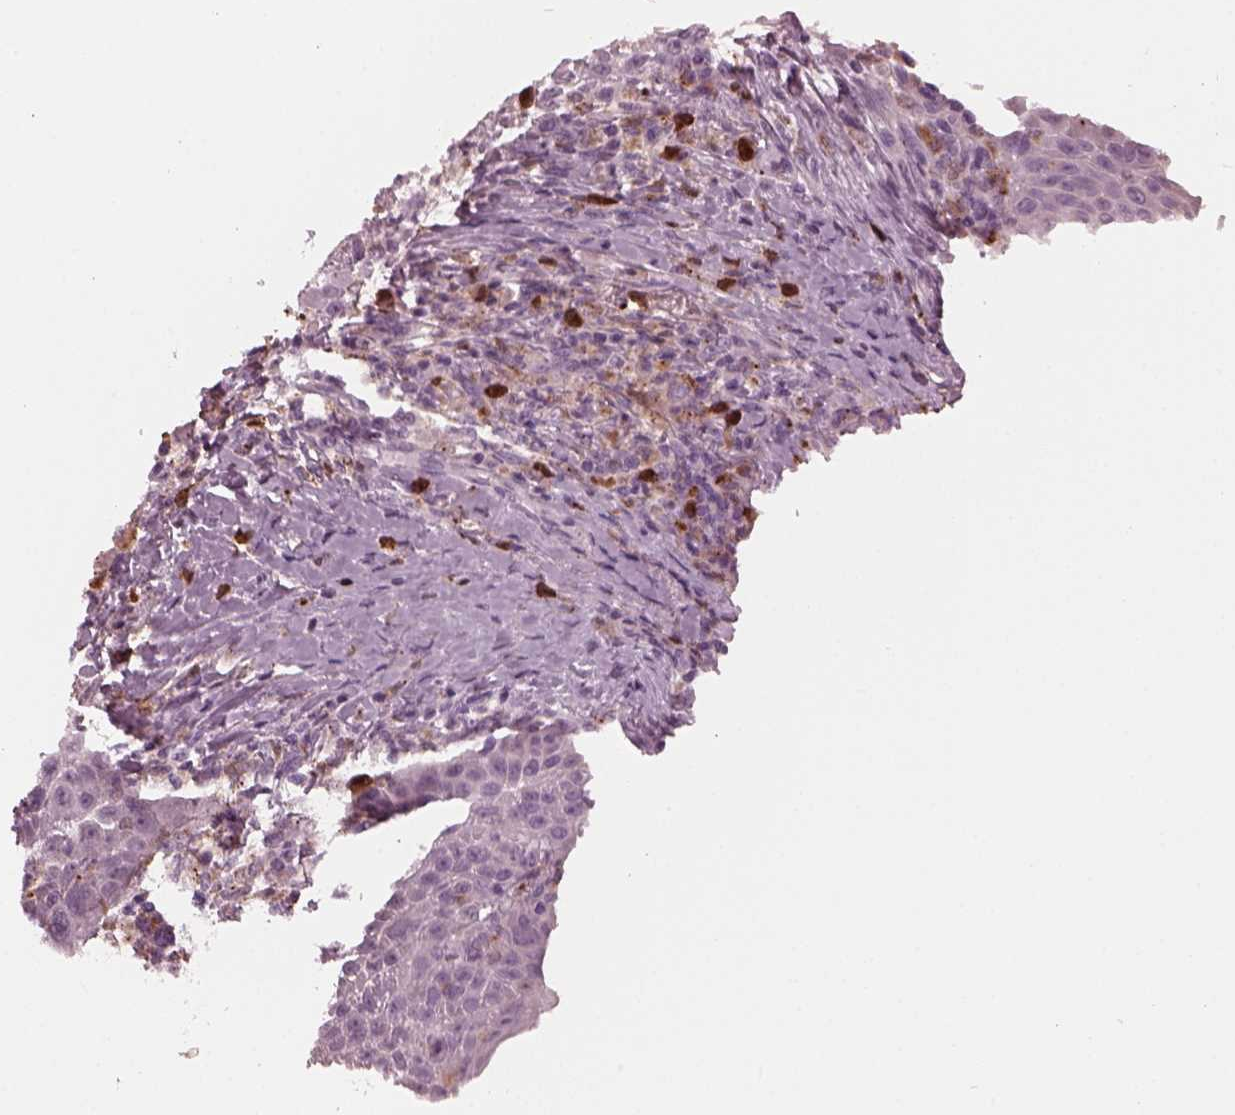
{"staining": {"intensity": "negative", "quantity": "none", "location": "none"}, "tissue": "head and neck cancer", "cell_type": "Tumor cells", "image_type": "cancer", "snomed": [{"axis": "morphology", "description": "Squamous cell carcinoma, NOS"}, {"axis": "topography", "description": "Head-Neck"}], "caption": "DAB immunohistochemical staining of head and neck cancer shows no significant staining in tumor cells. (DAB (3,3'-diaminobenzidine) IHC, high magnification).", "gene": "SLAMF8", "patient": {"sex": "male", "age": 69}}